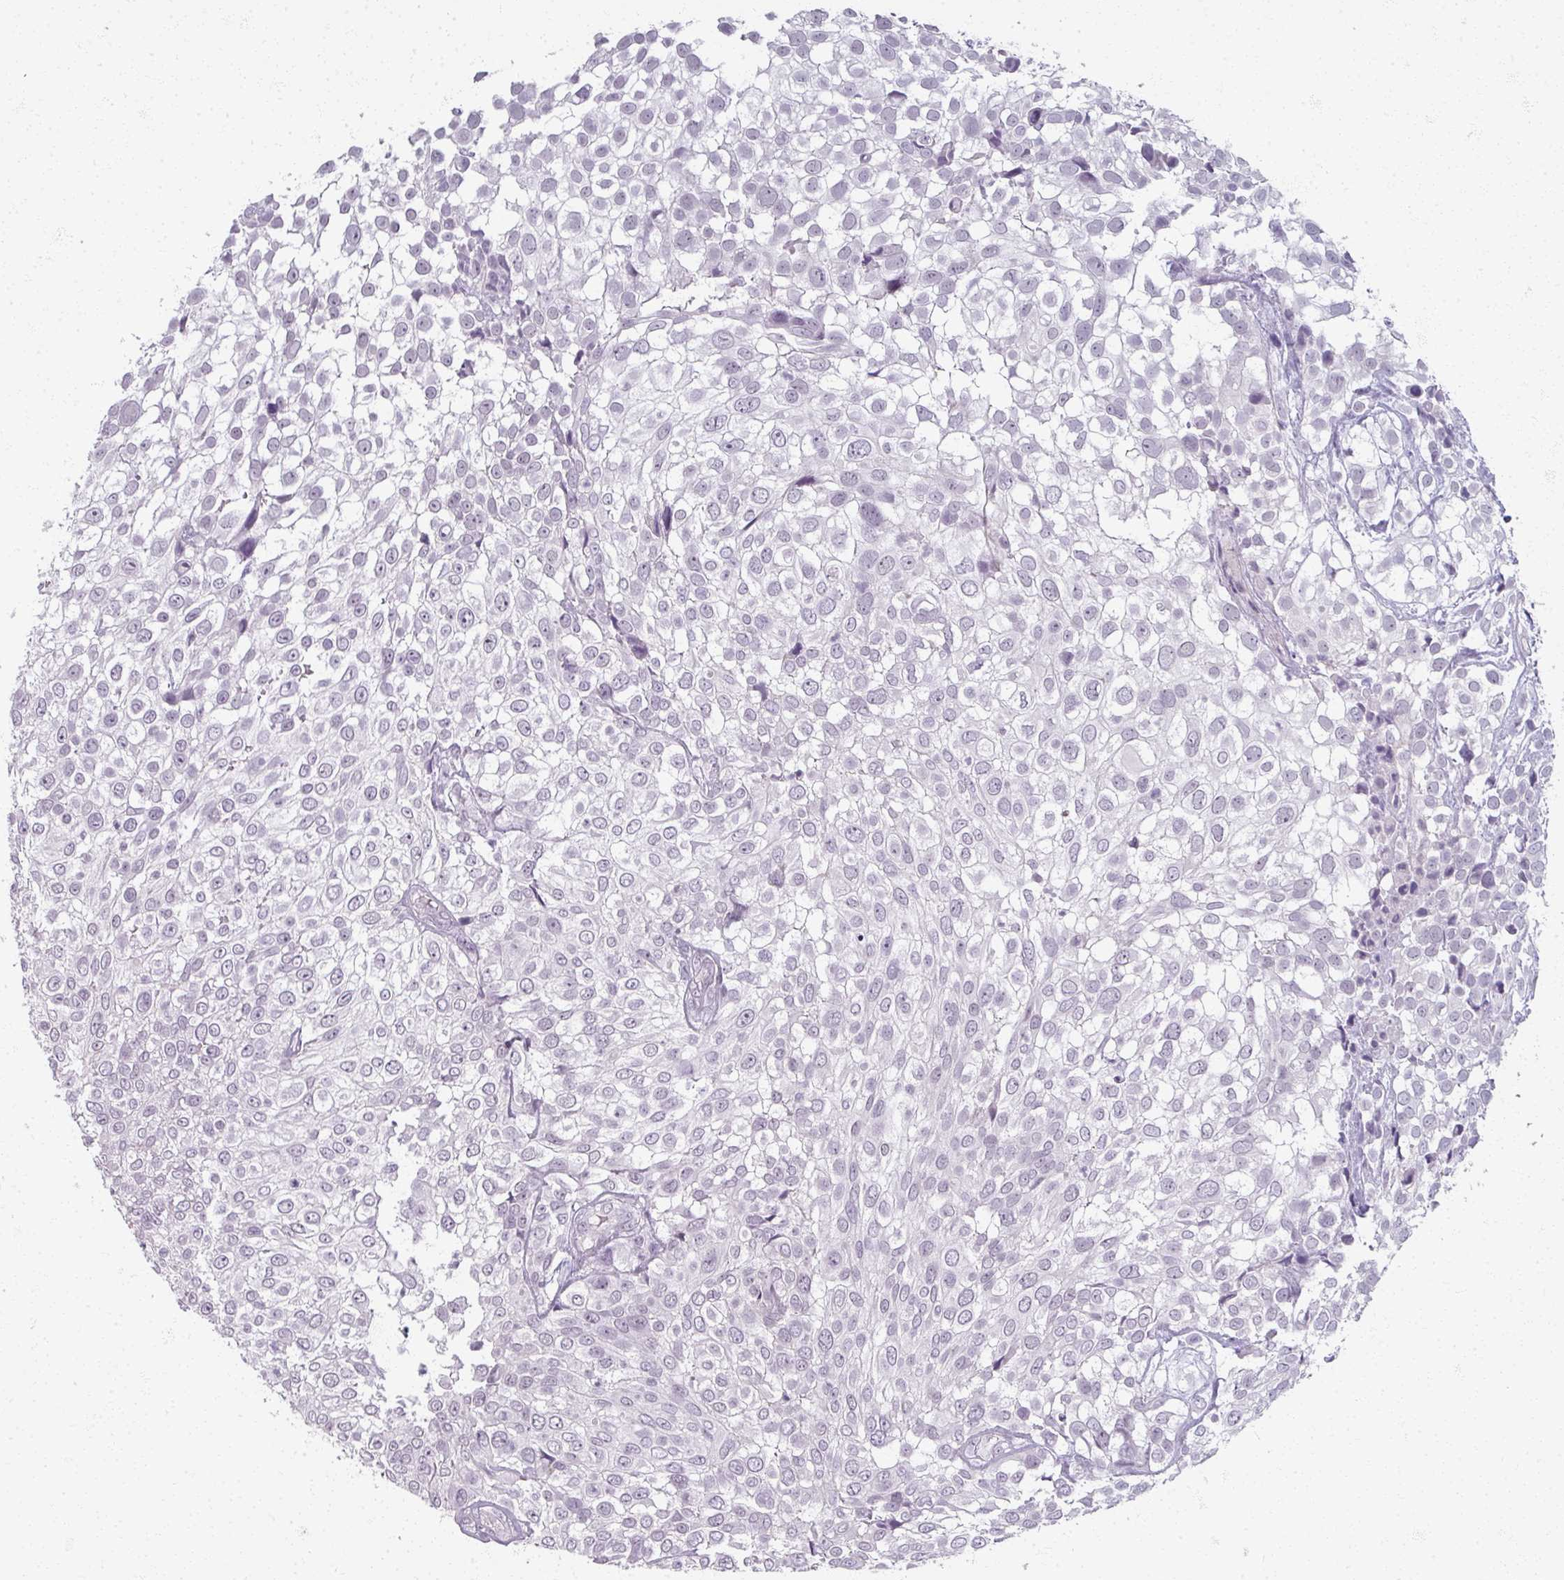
{"staining": {"intensity": "negative", "quantity": "none", "location": "none"}, "tissue": "urothelial cancer", "cell_type": "Tumor cells", "image_type": "cancer", "snomed": [{"axis": "morphology", "description": "Urothelial carcinoma, High grade"}, {"axis": "topography", "description": "Urinary bladder"}], "caption": "Human urothelial cancer stained for a protein using IHC displays no expression in tumor cells.", "gene": "RFPL2", "patient": {"sex": "male", "age": 56}}